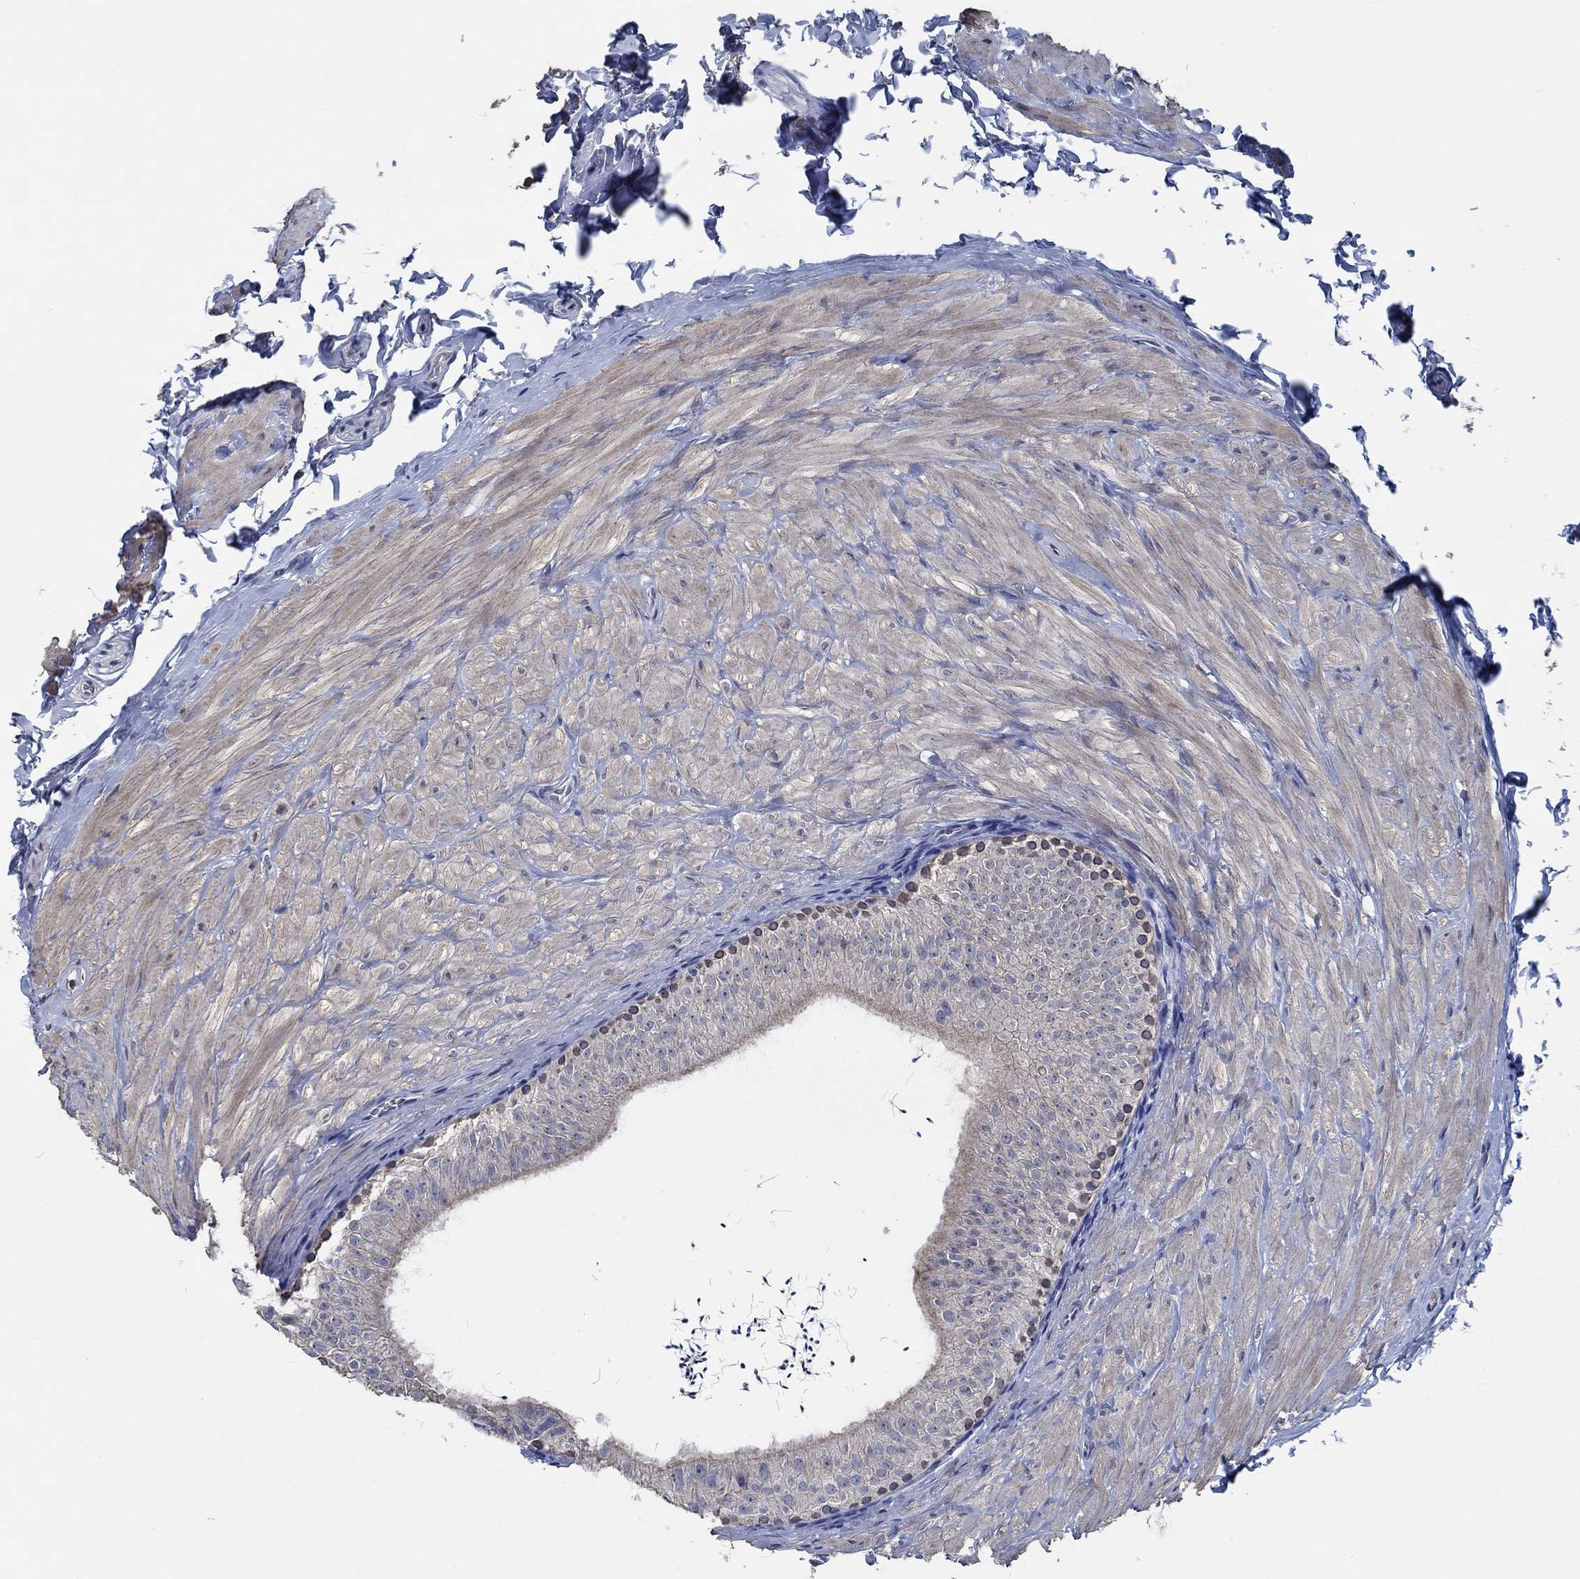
{"staining": {"intensity": "moderate", "quantity": "<25%", "location": "cytoplasmic/membranous"}, "tissue": "epididymis", "cell_type": "Glandular cells", "image_type": "normal", "snomed": [{"axis": "morphology", "description": "Normal tissue, NOS"}, {"axis": "topography", "description": "Epididymis"}], "caption": "Immunohistochemistry (IHC) staining of benign epididymis, which demonstrates low levels of moderate cytoplasmic/membranous staining in about <25% of glandular cells indicating moderate cytoplasmic/membranous protein staining. The staining was performed using DAB (3,3'-diaminobenzidine) (brown) for protein detection and nuclei were counterstained in hematoxylin (blue).", "gene": "OBSCN", "patient": {"sex": "male", "age": 32}}